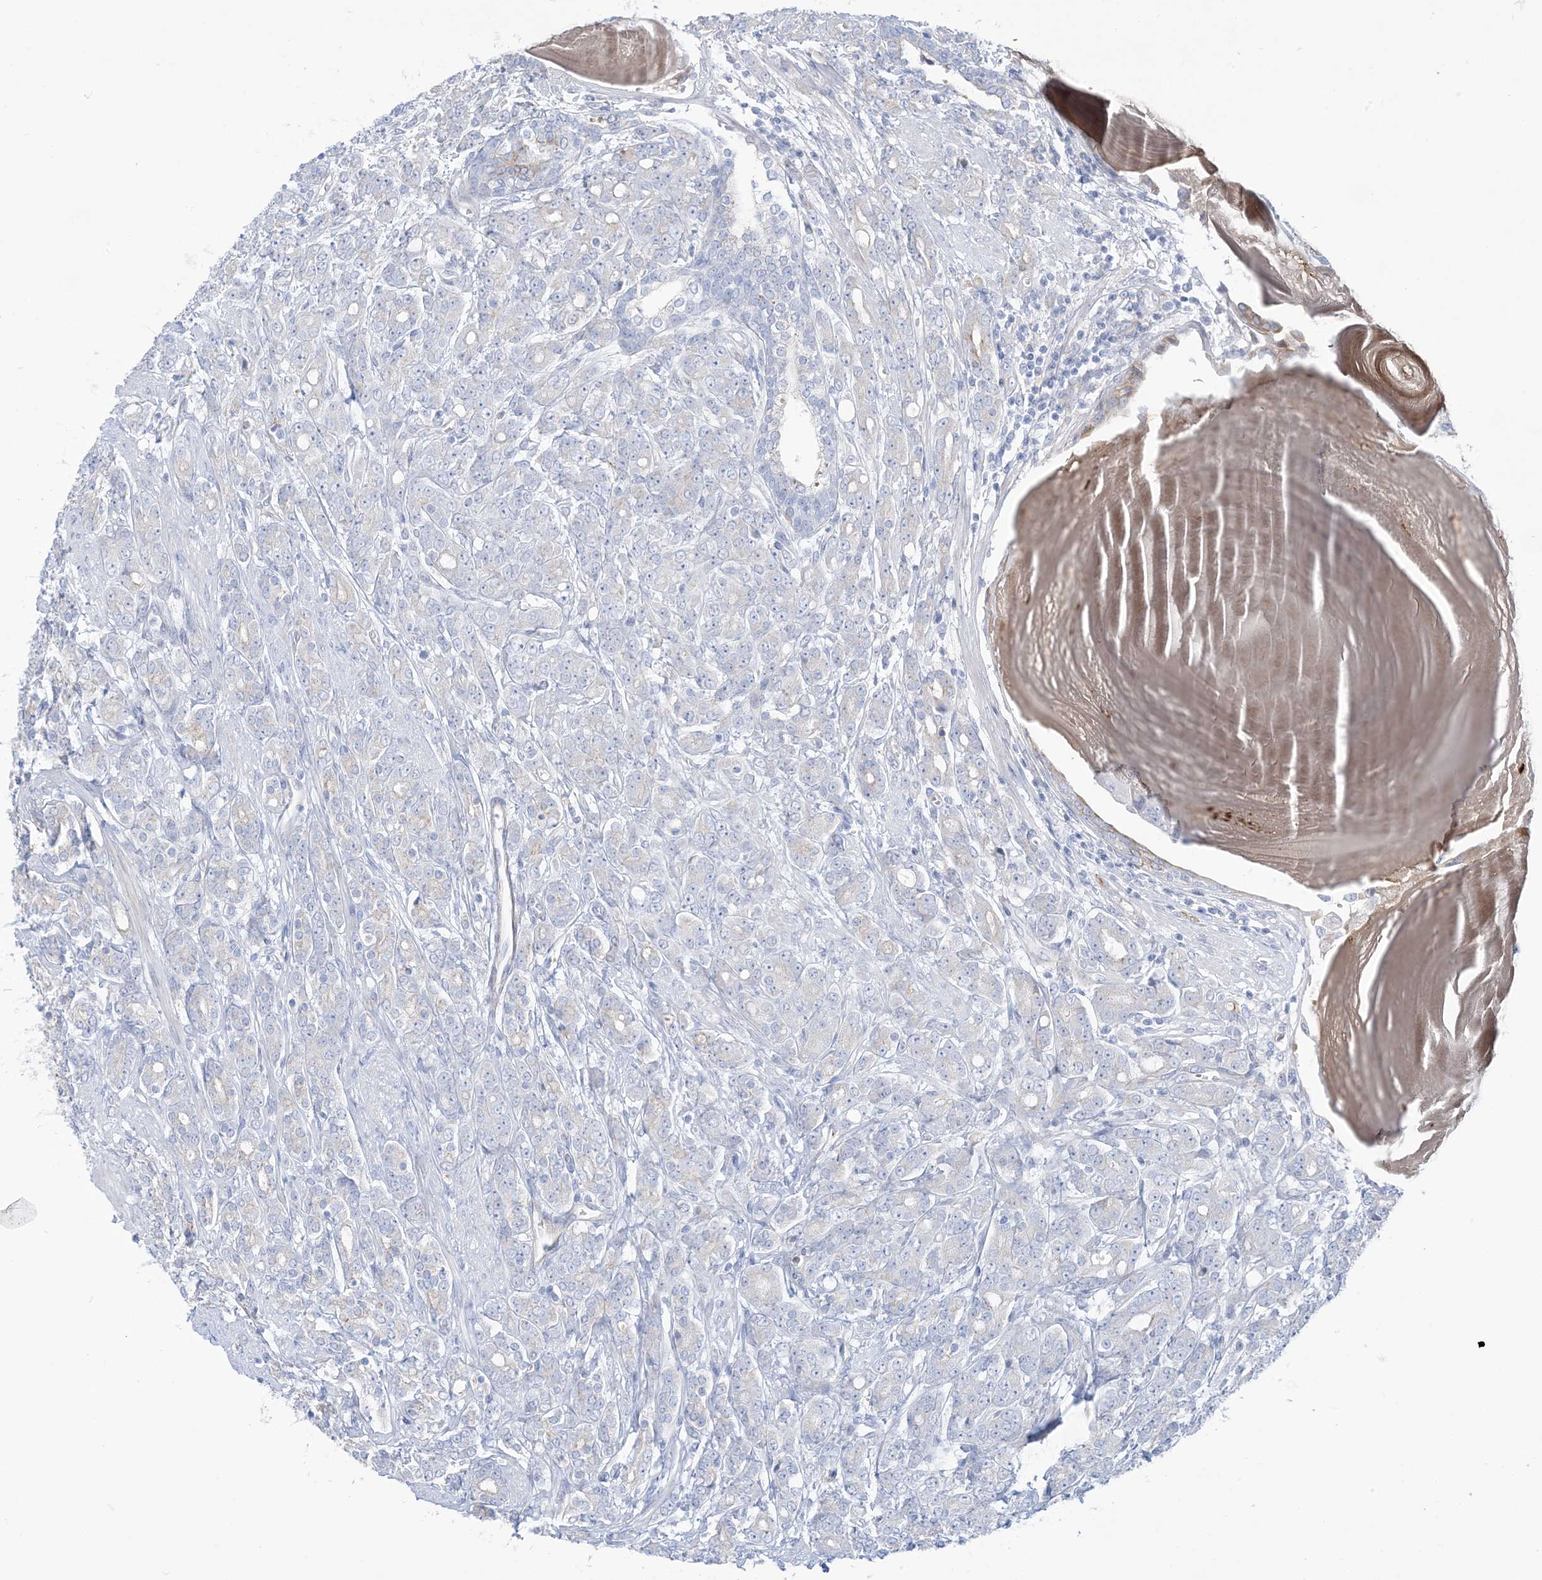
{"staining": {"intensity": "negative", "quantity": "none", "location": "none"}, "tissue": "prostate cancer", "cell_type": "Tumor cells", "image_type": "cancer", "snomed": [{"axis": "morphology", "description": "Adenocarcinoma, High grade"}, {"axis": "topography", "description": "Prostate"}], "caption": "A histopathology image of high-grade adenocarcinoma (prostate) stained for a protein demonstrates no brown staining in tumor cells.", "gene": "ATP11C", "patient": {"sex": "male", "age": 62}}